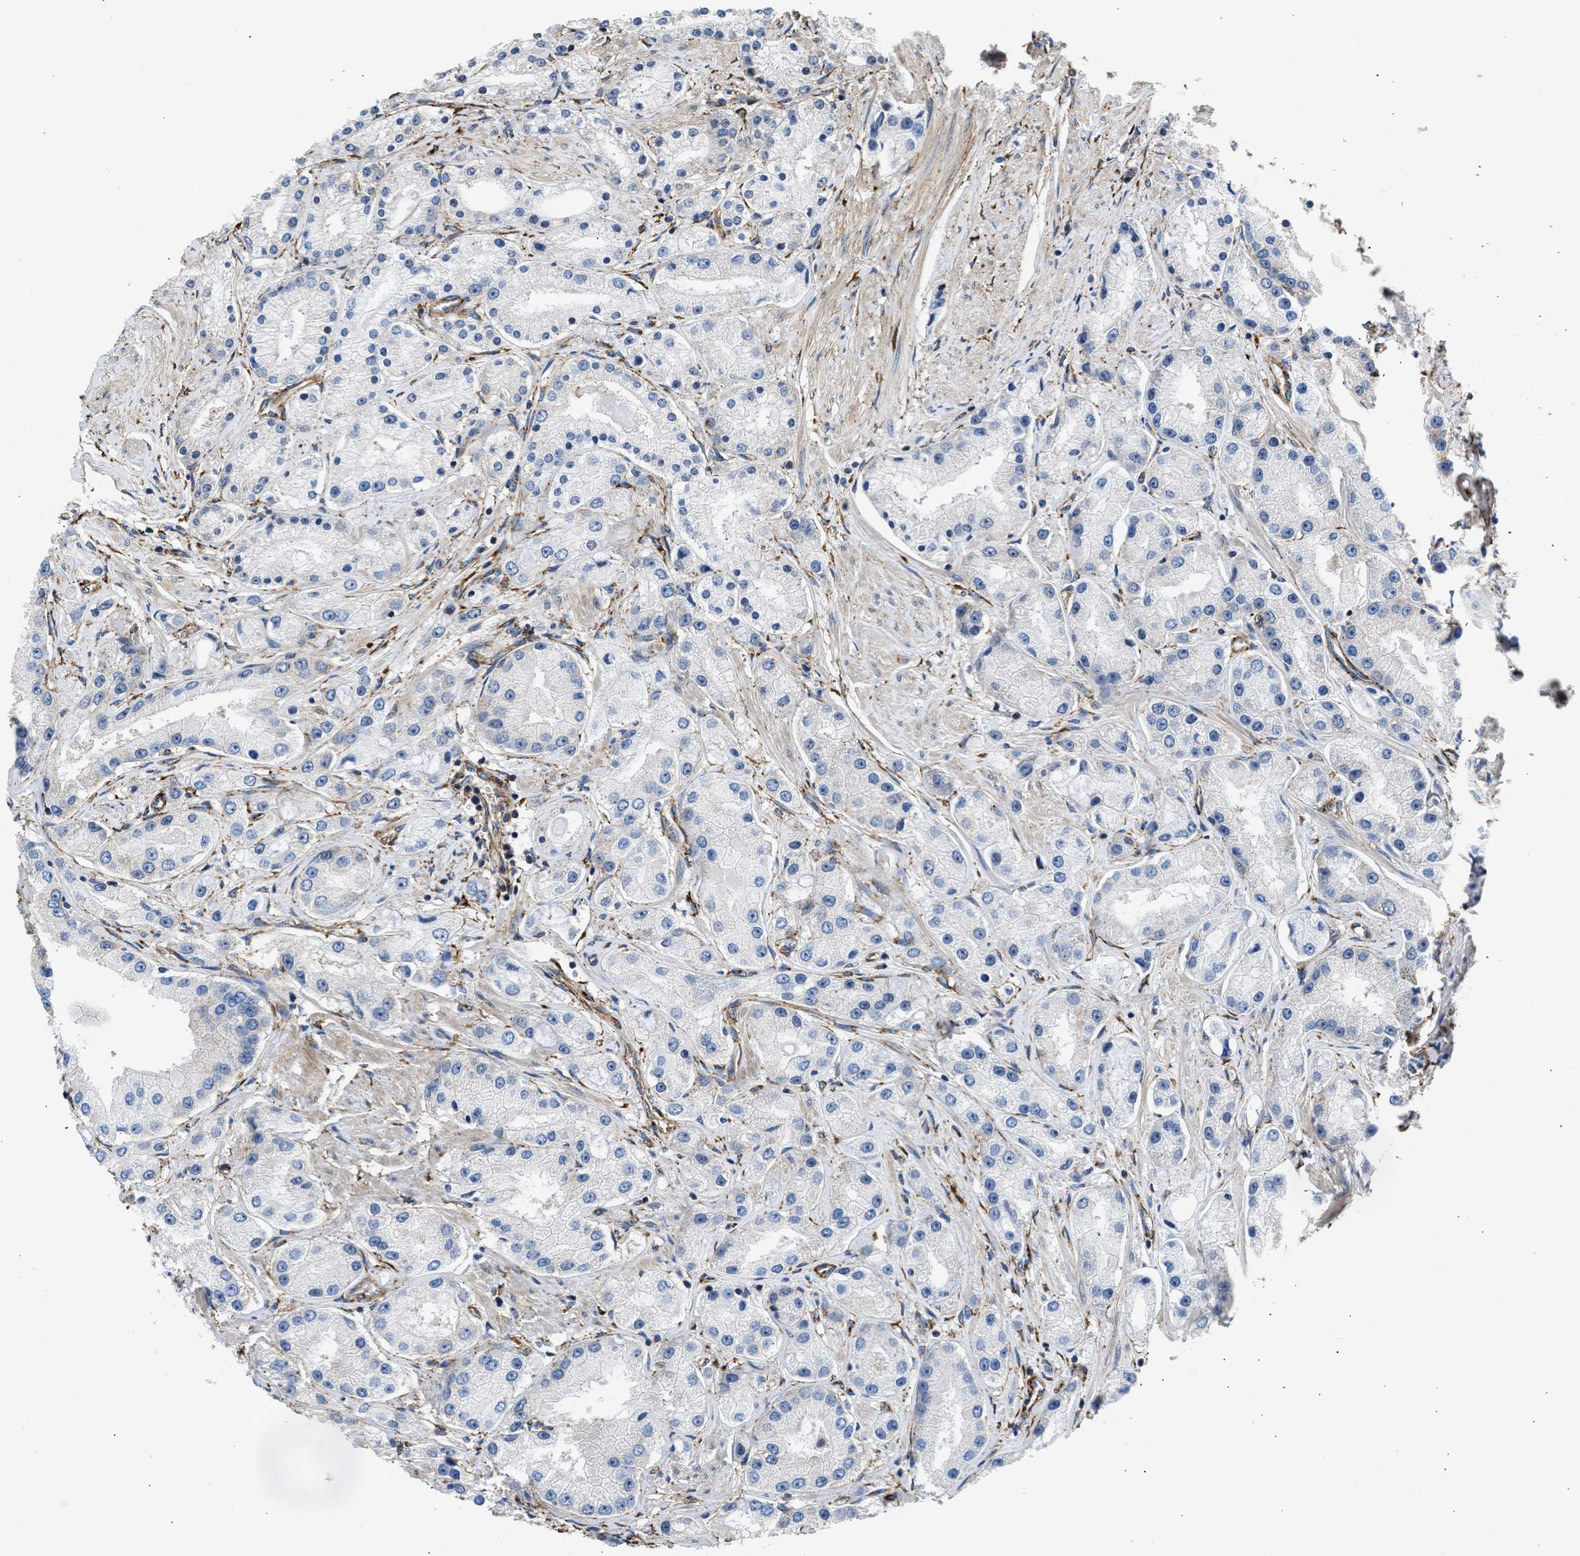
{"staining": {"intensity": "negative", "quantity": "none", "location": "none"}, "tissue": "prostate cancer", "cell_type": "Tumor cells", "image_type": "cancer", "snomed": [{"axis": "morphology", "description": "Adenocarcinoma, Low grade"}, {"axis": "topography", "description": "Prostate"}], "caption": "A photomicrograph of human adenocarcinoma (low-grade) (prostate) is negative for staining in tumor cells.", "gene": "SEPTIN2", "patient": {"sex": "male", "age": 63}}